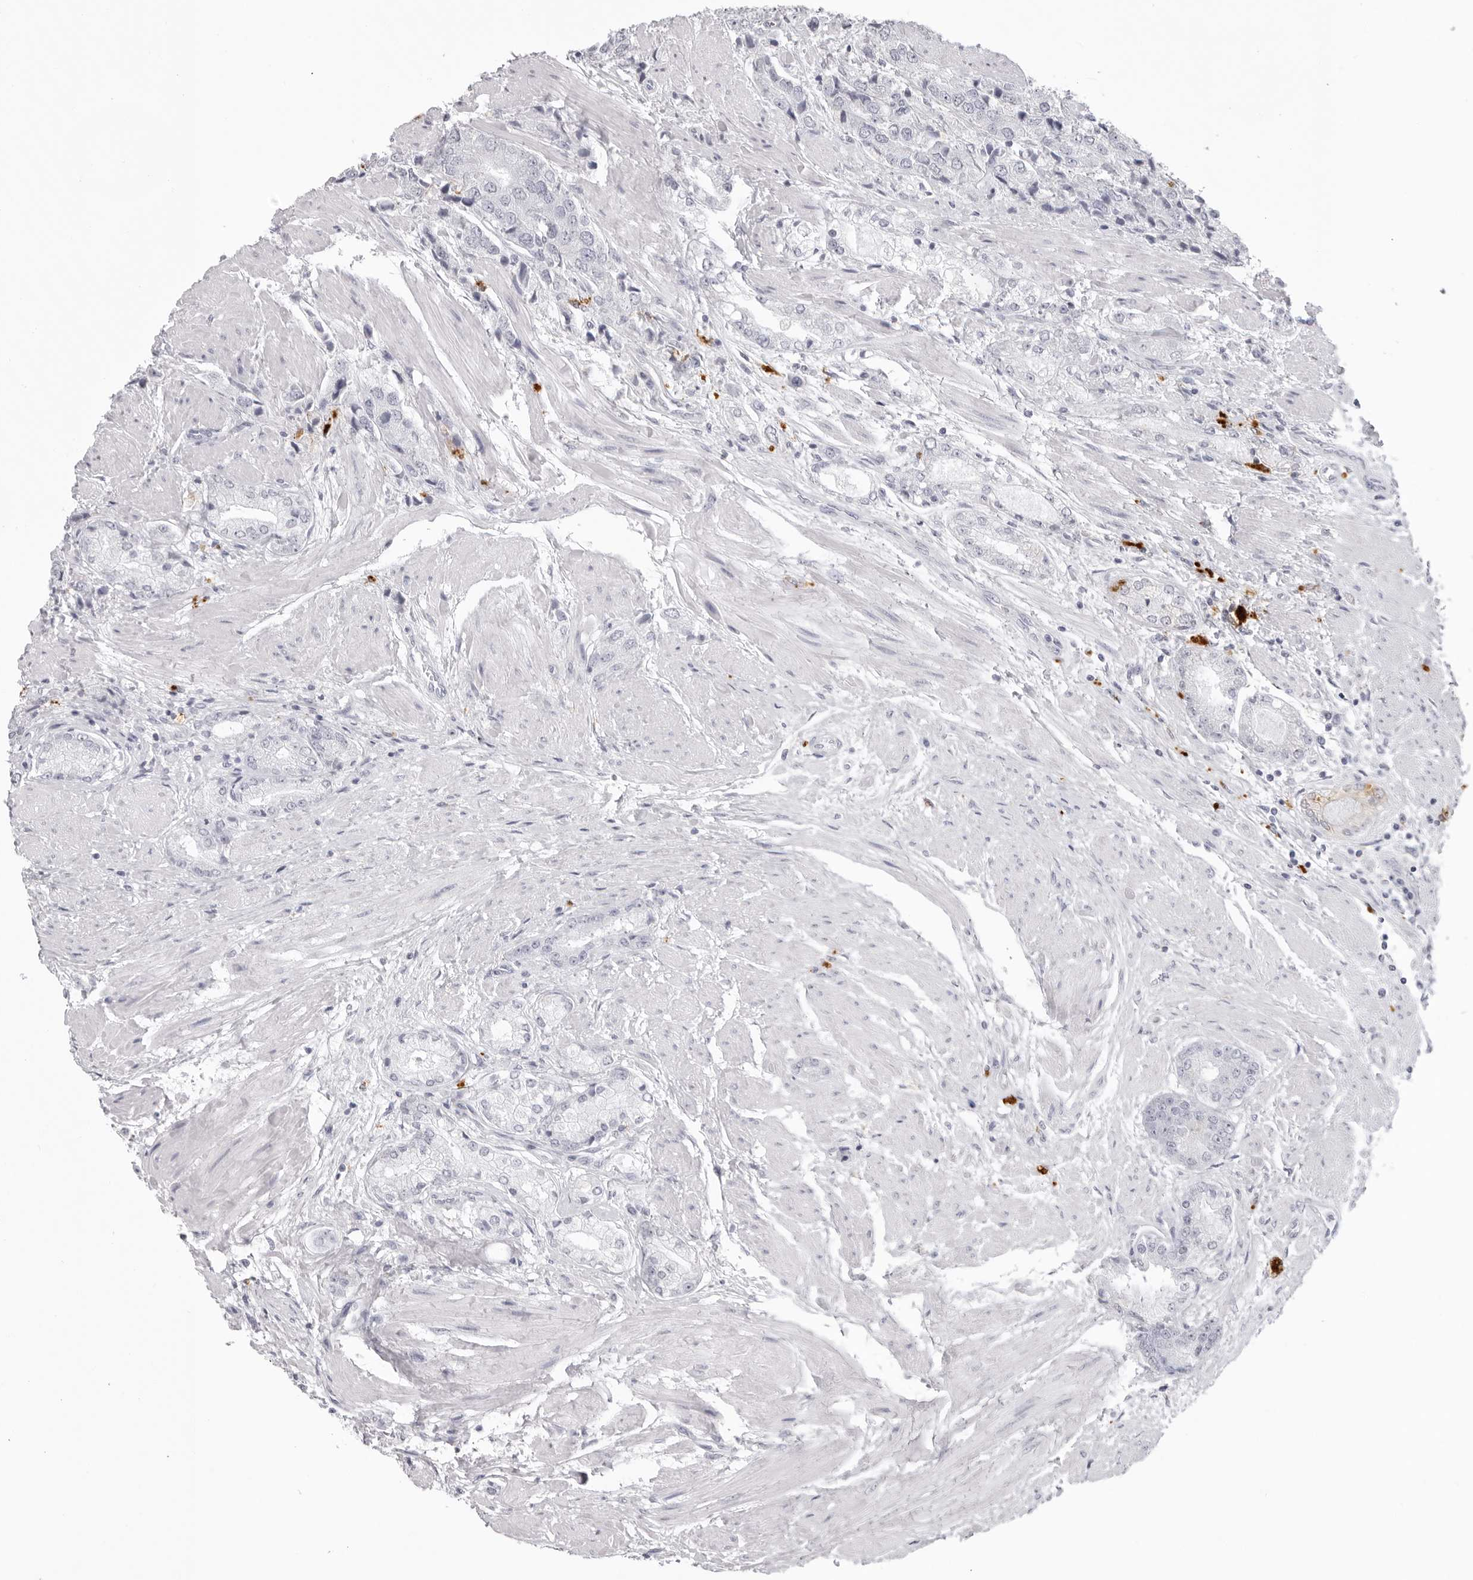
{"staining": {"intensity": "negative", "quantity": "none", "location": "none"}, "tissue": "prostate cancer", "cell_type": "Tumor cells", "image_type": "cancer", "snomed": [{"axis": "morphology", "description": "Adenocarcinoma, High grade"}, {"axis": "topography", "description": "Prostate"}], "caption": "This is an immunohistochemistry image of prostate high-grade adenocarcinoma. There is no positivity in tumor cells.", "gene": "IL25", "patient": {"sex": "male", "age": 50}}